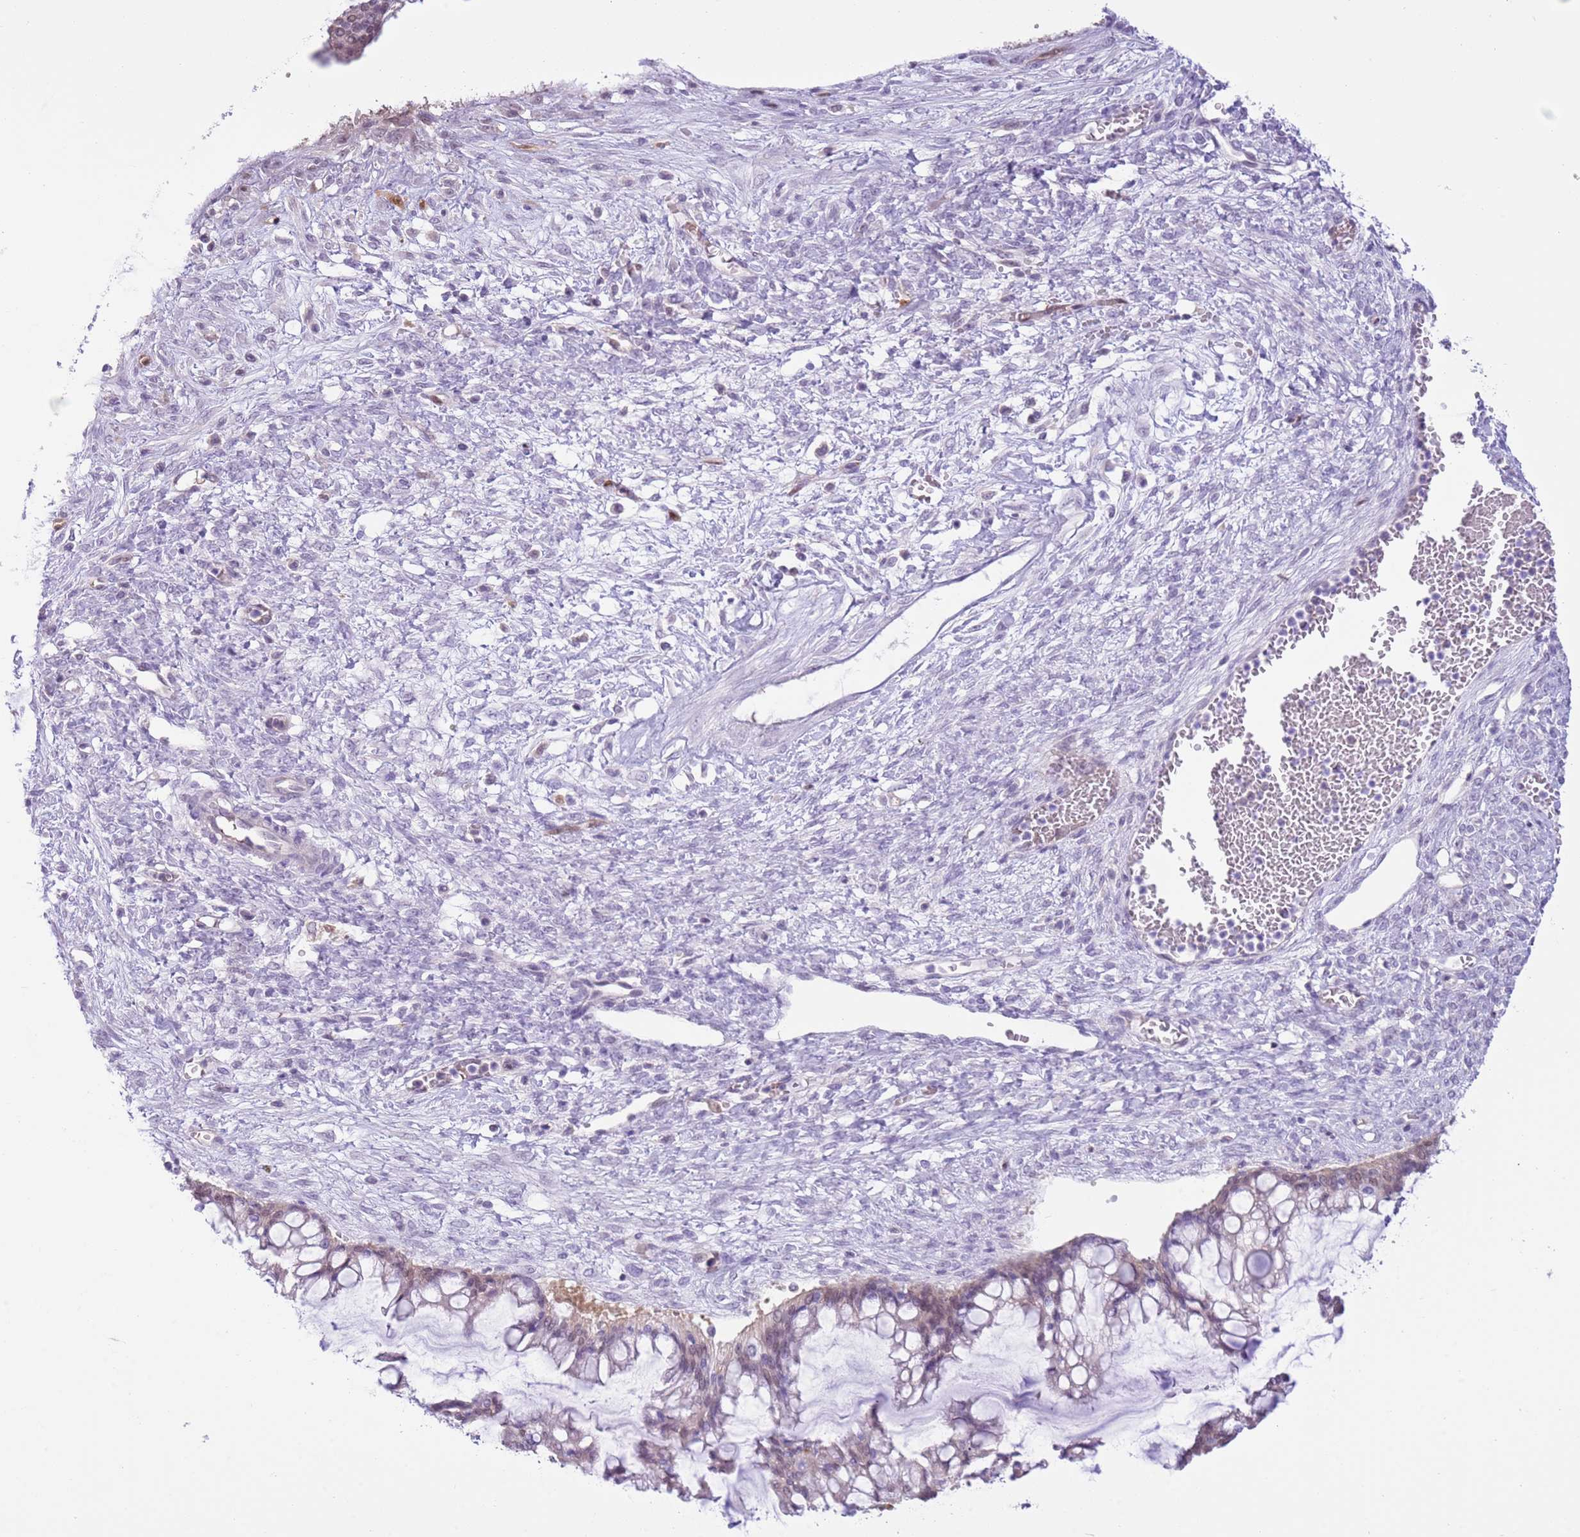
{"staining": {"intensity": "weak", "quantity": "<25%", "location": "nuclear"}, "tissue": "ovarian cancer", "cell_type": "Tumor cells", "image_type": "cancer", "snomed": [{"axis": "morphology", "description": "Cystadenocarcinoma, mucinous, NOS"}, {"axis": "topography", "description": "Ovary"}], "caption": "Tumor cells show no significant expression in mucinous cystadenocarcinoma (ovarian).", "gene": "DDI2", "patient": {"sex": "female", "age": 73}}